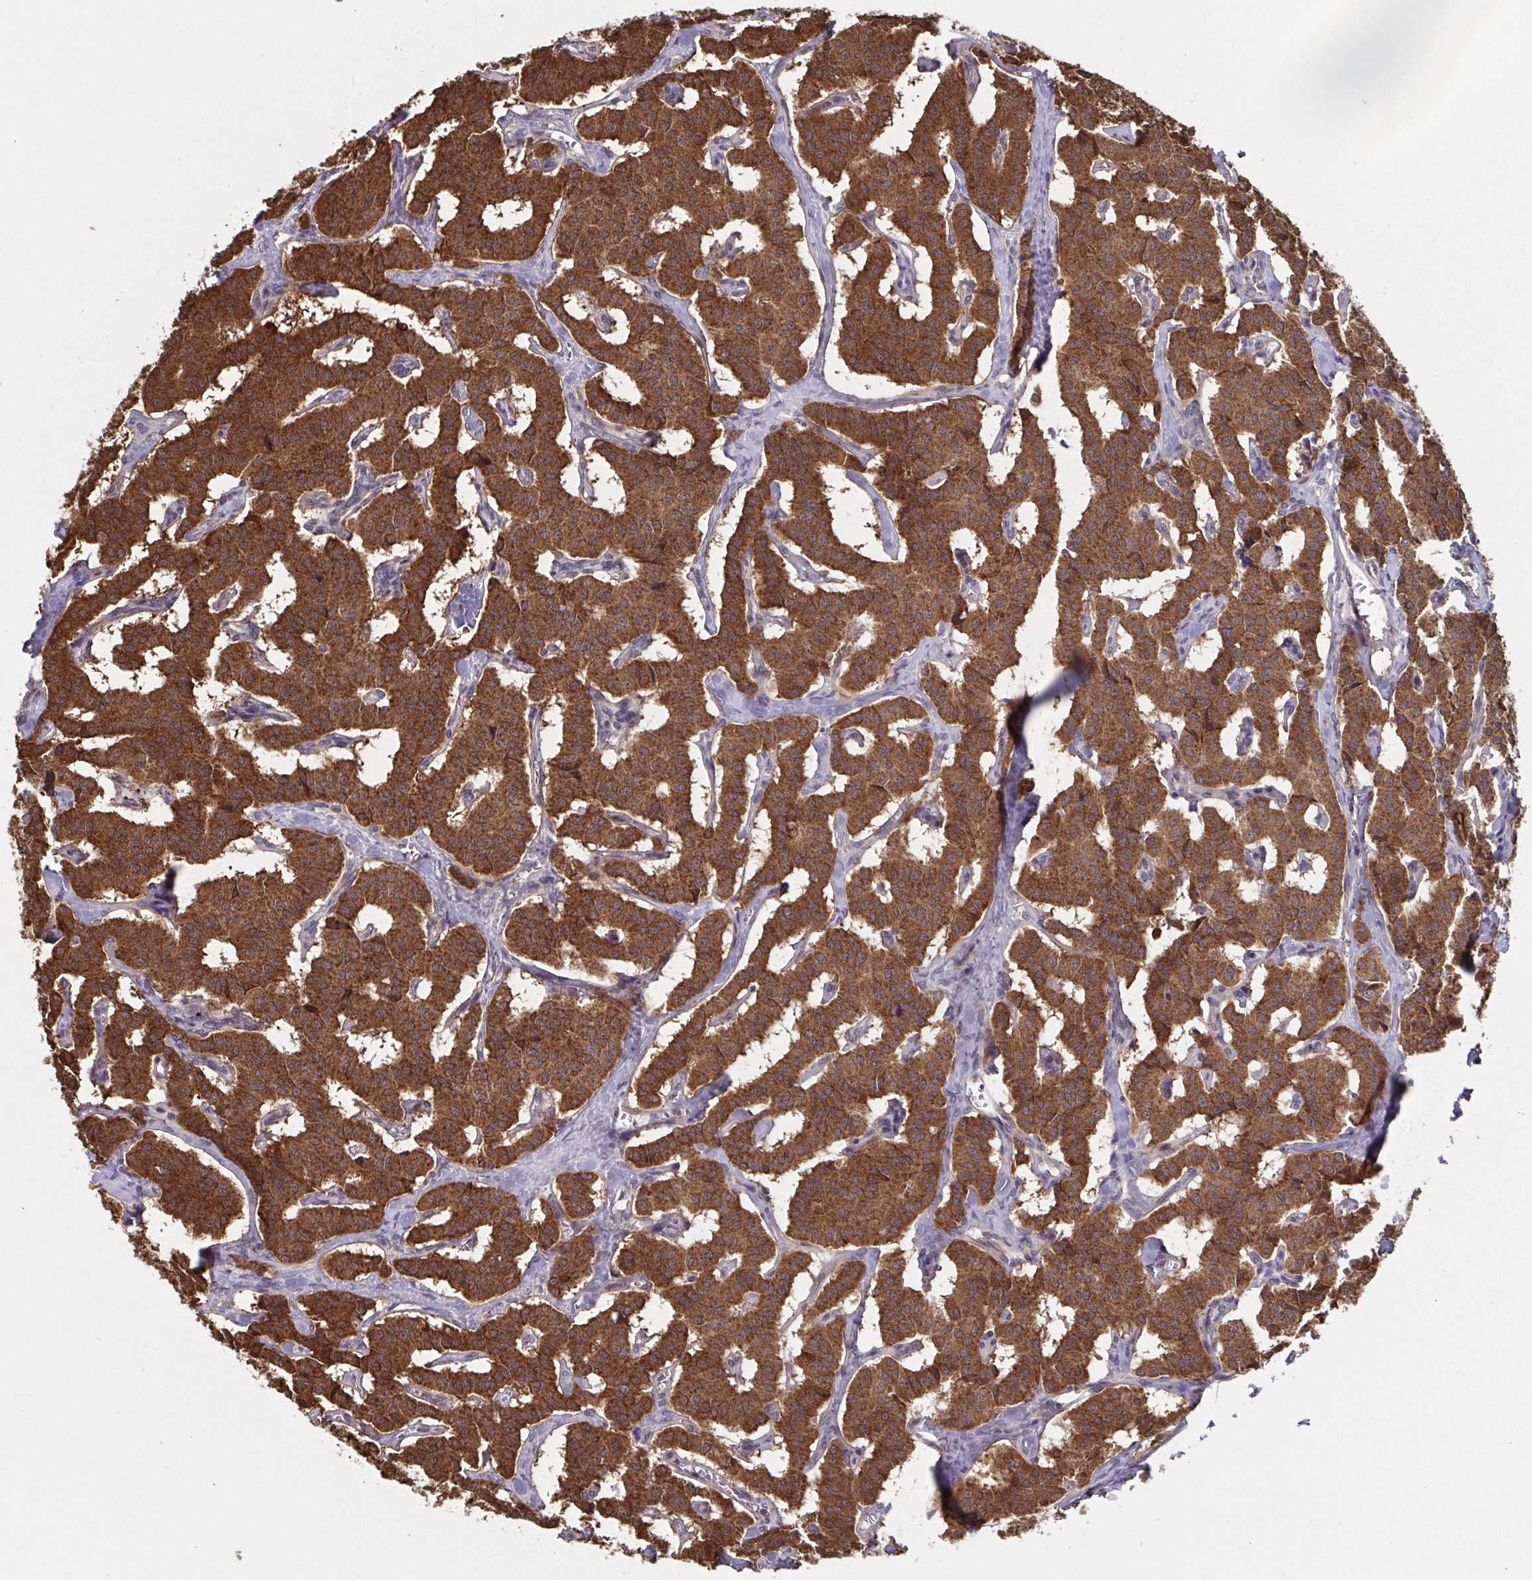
{"staining": {"intensity": "strong", "quantity": ">75%", "location": "cytoplasmic/membranous"}, "tissue": "carcinoid", "cell_type": "Tumor cells", "image_type": "cancer", "snomed": [{"axis": "morphology", "description": "Carcinoid, malignant, NOS"}, {"axis": "topography", "description": "Lung"}], "caption": "Protein staining of carcinoid tissue demonstrates strong cytoplasmic/membranous positivity in approximately >75% of tumor cells.", "gene": "TTC19", "patient": {"sex": "female", "age": 46}}